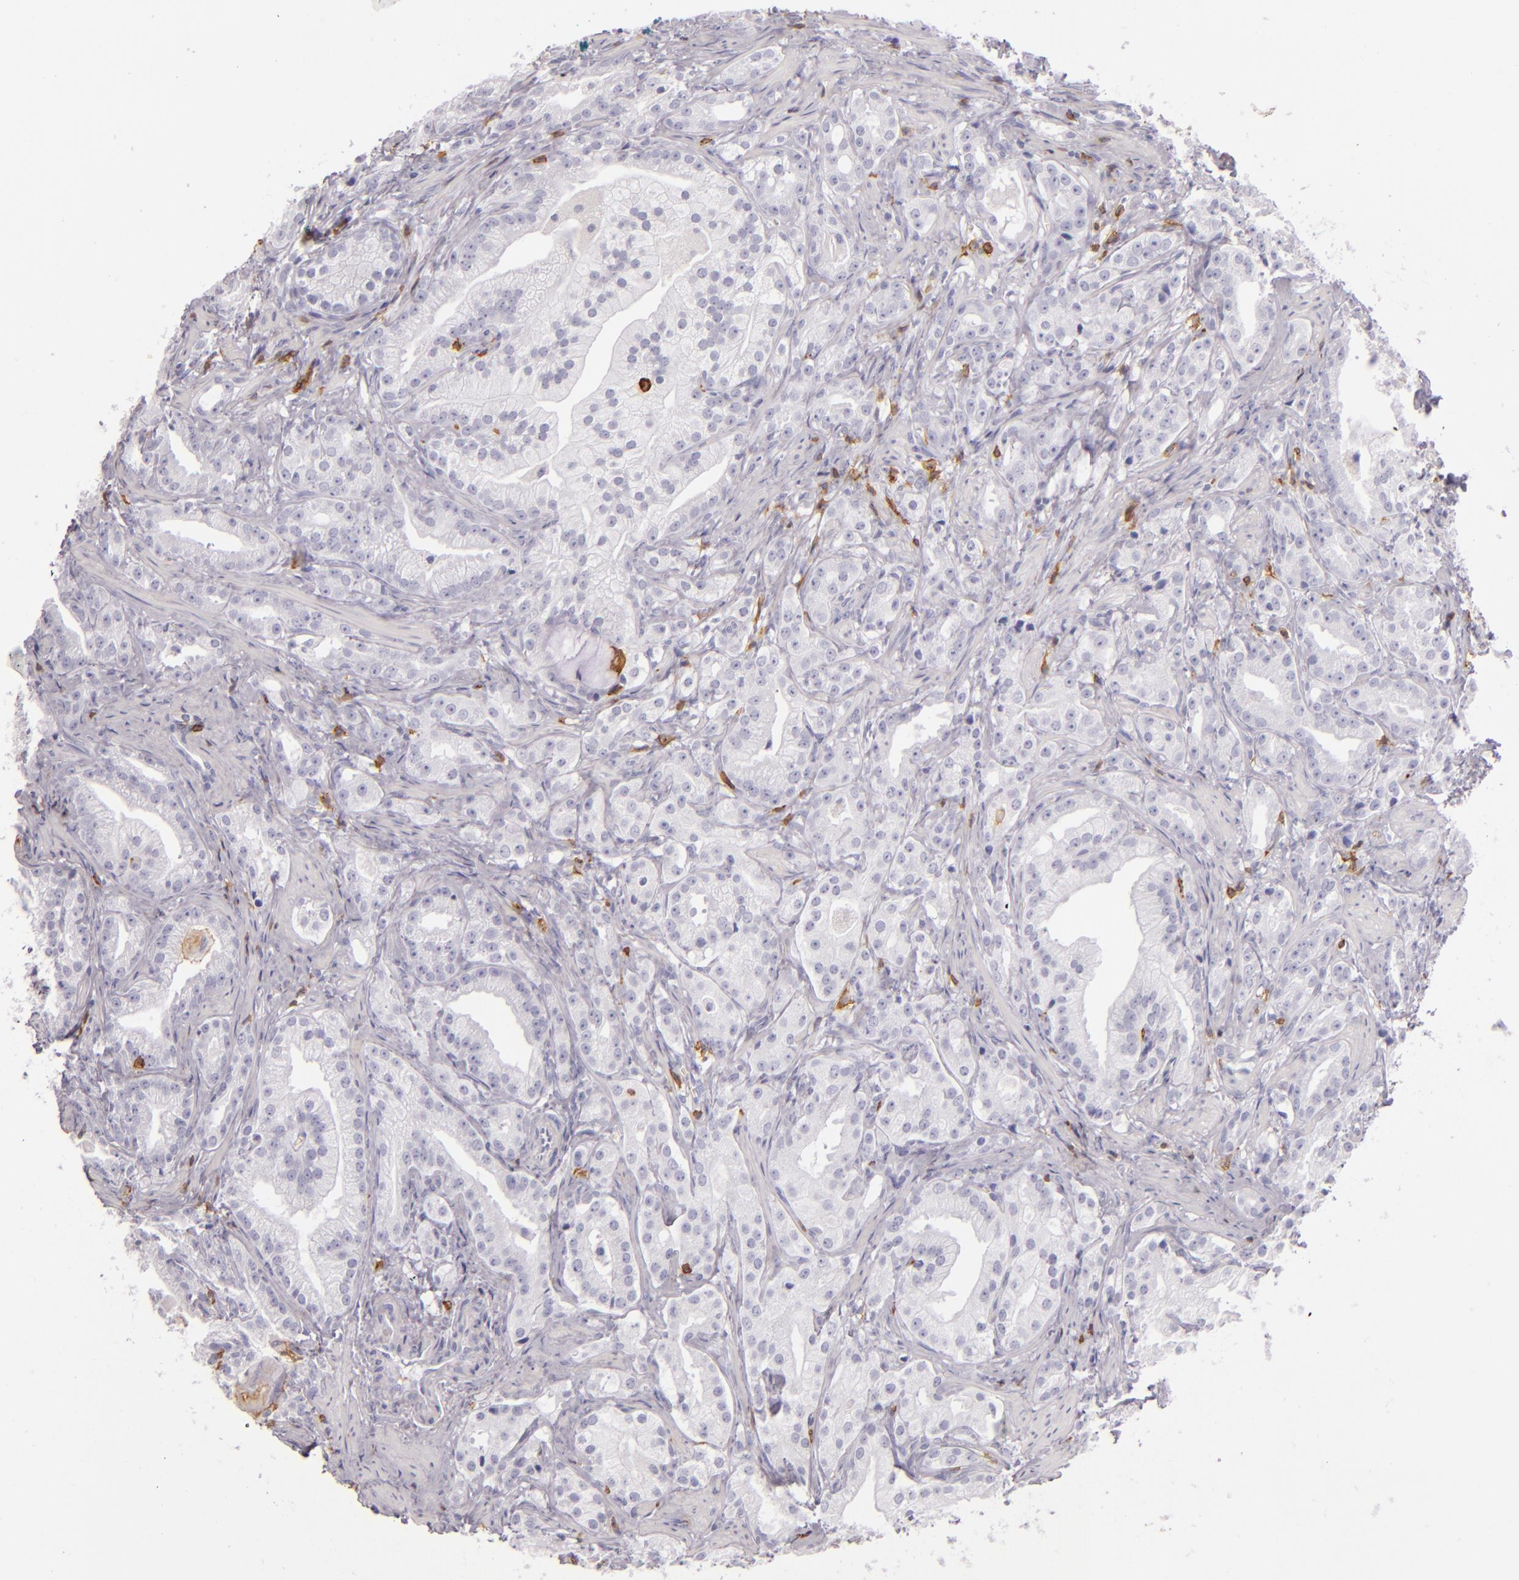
{"staining": {"intensity": "negative", "quantity": "none", "location": "none"}, "tissue": "prostate cancer", "cell_type": "Tumor cells", "image_type": "cancer", "snomed": [{"axis": "morphology", "description": "Adenocarcinoma, Low grade"}, {"axis": "topography", "description": "Prostate"}], "caption": "Immunohistochemistry (IHC) of human prostate cancer reveals no expression in tumor cells.", "gene": "LAT", "patient": {"sex": "male", "age": 59}}